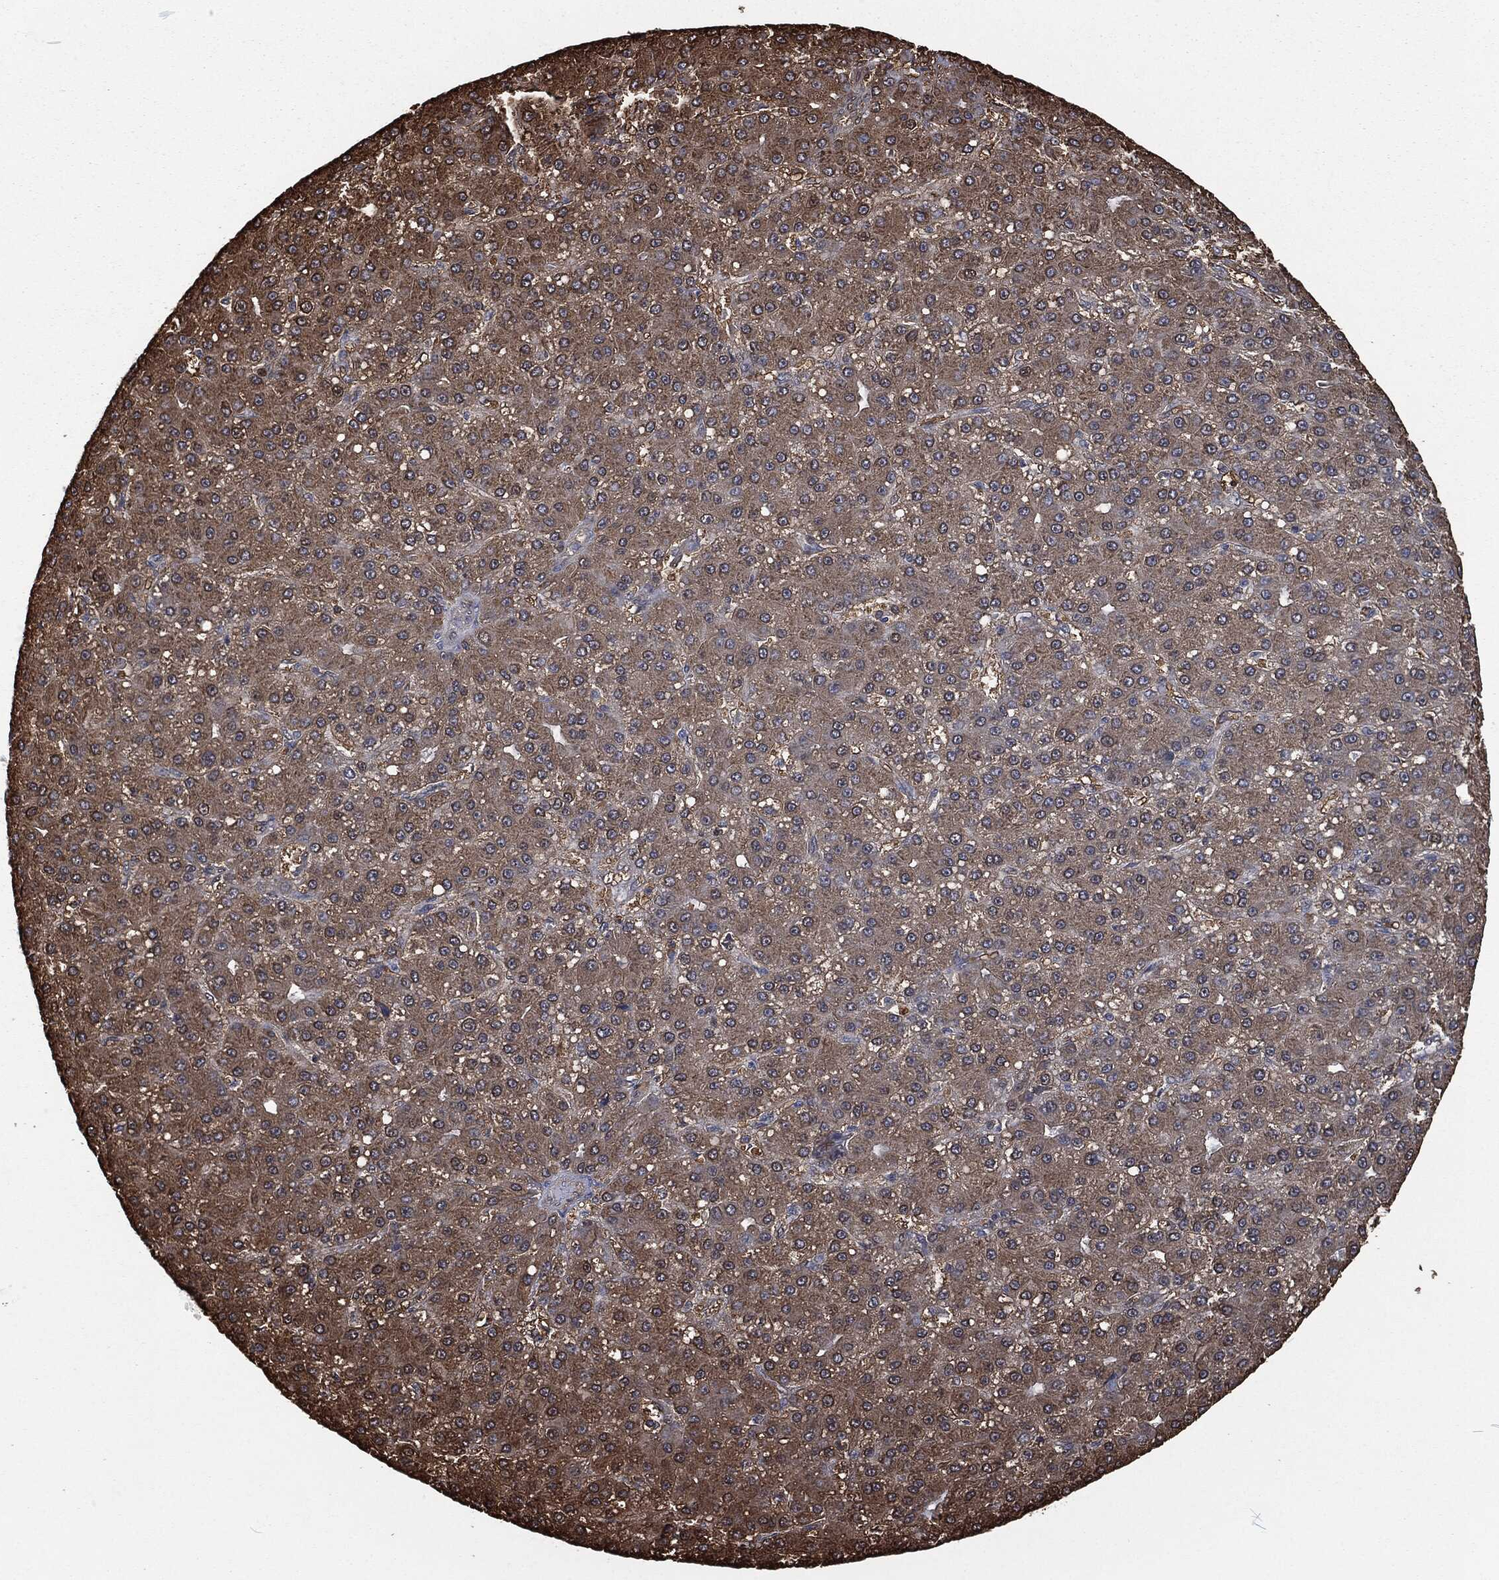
{"staining": {"intensity": "moderate", "quantity": ">75%", "location": "cytoplasmic/membranous"}, "tissue": "liver cancer", "cell_type": "Tumor cells", "image_type": "cancer", "snomed": [{"axis": "morphology", "description": "Carcinoma, Hepatocellular, NOS"}, {"axis": "topography", "description": "Liver"}], "caption": "Hepatocellular carcinoma (liver) stained with a protein marker demonstrates moderate staining in tumor cells.", "gene": "PRDX4", "patient": {"sex": "male", "age": 67}}